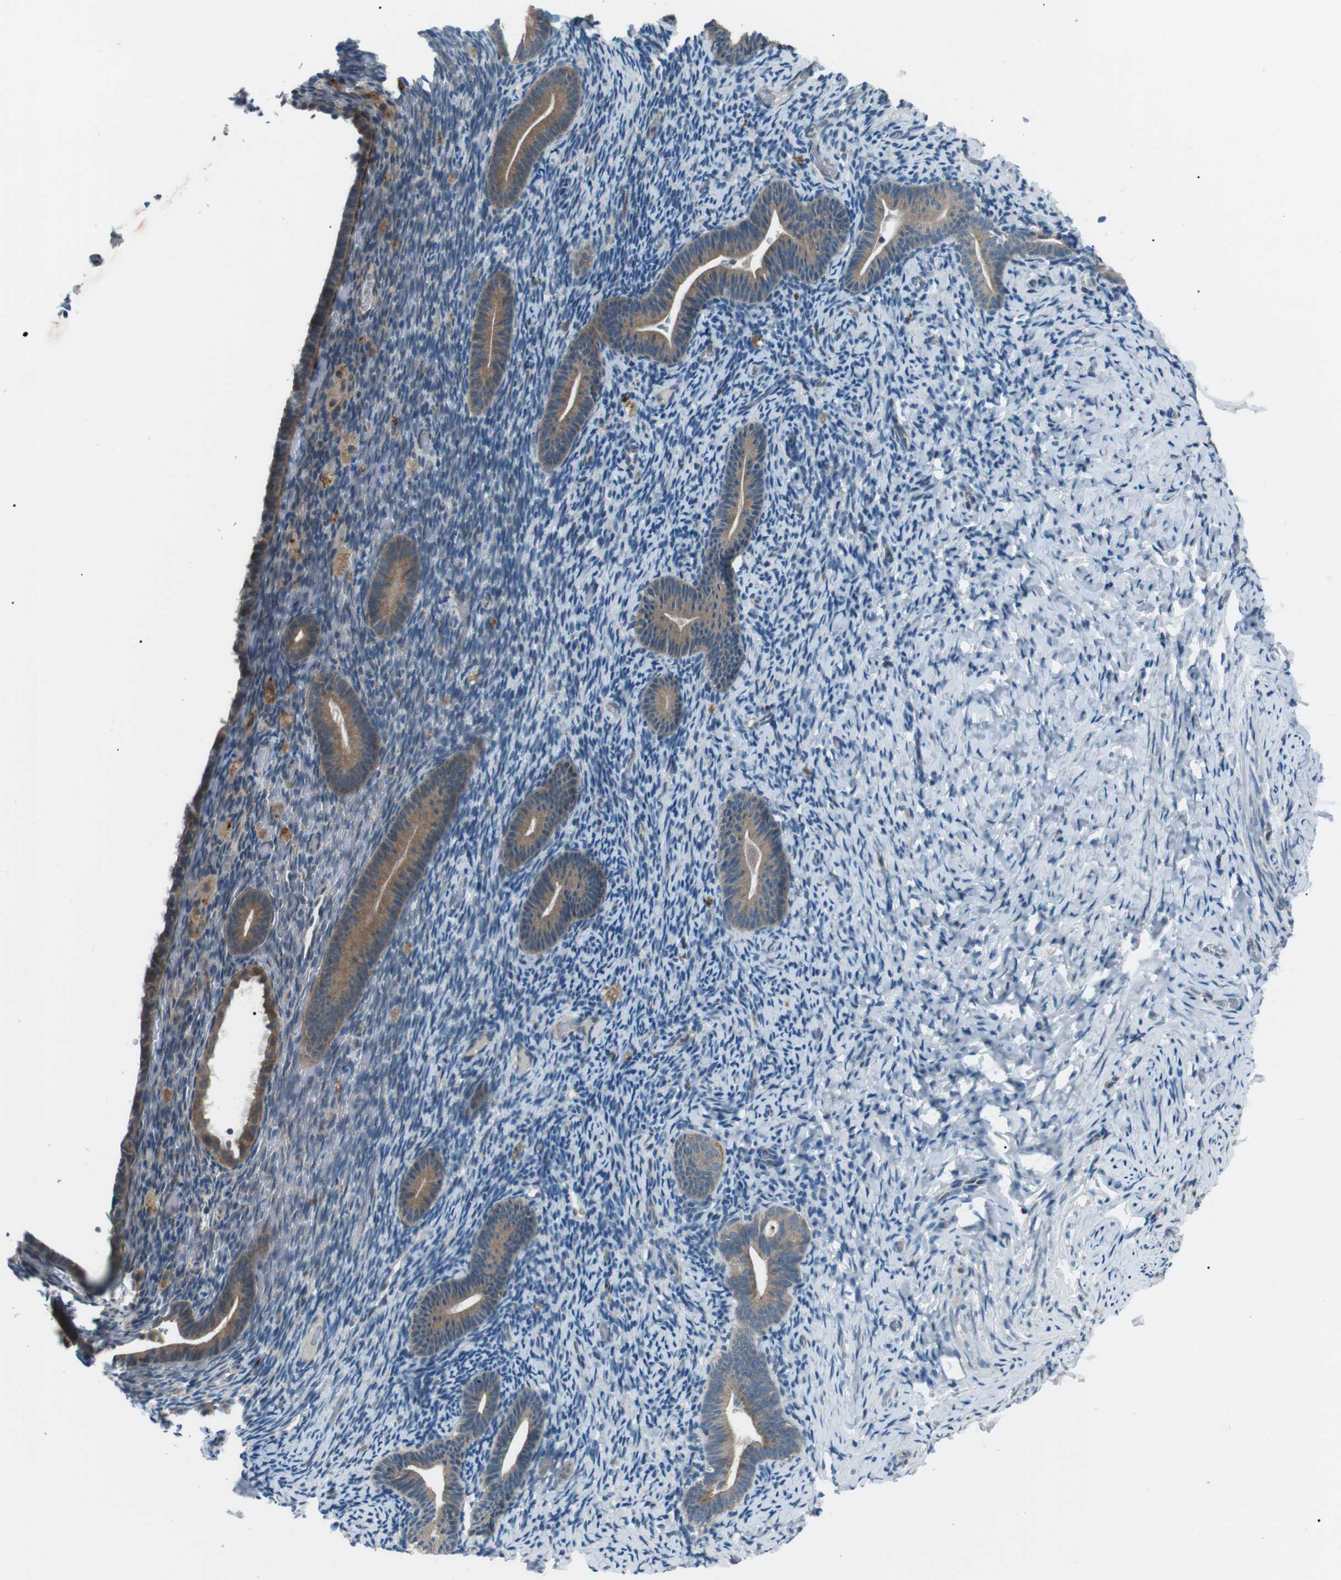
{"staining": {"intensity": "negative", "quantity": "none", "location": "none"}, "tissue": "endometrium", "cell_type": "Cells in endometrial stroma", "image_type": "normal", "snomed": [{"axis": "morphology", "description": "Normal tissue, NOS"}, {"axis": "topography", "description": "Endometrium"}], "caption": "IHC of normal human endometrium reveals no positivity in cells in endometrial stroma. (DAB (3,3'-diaminobenzidine) IHC visualized using brightfield microscopy, high magnification).", "gene": "LRIG2", "patient": {"sex": "female", "age": 51}}